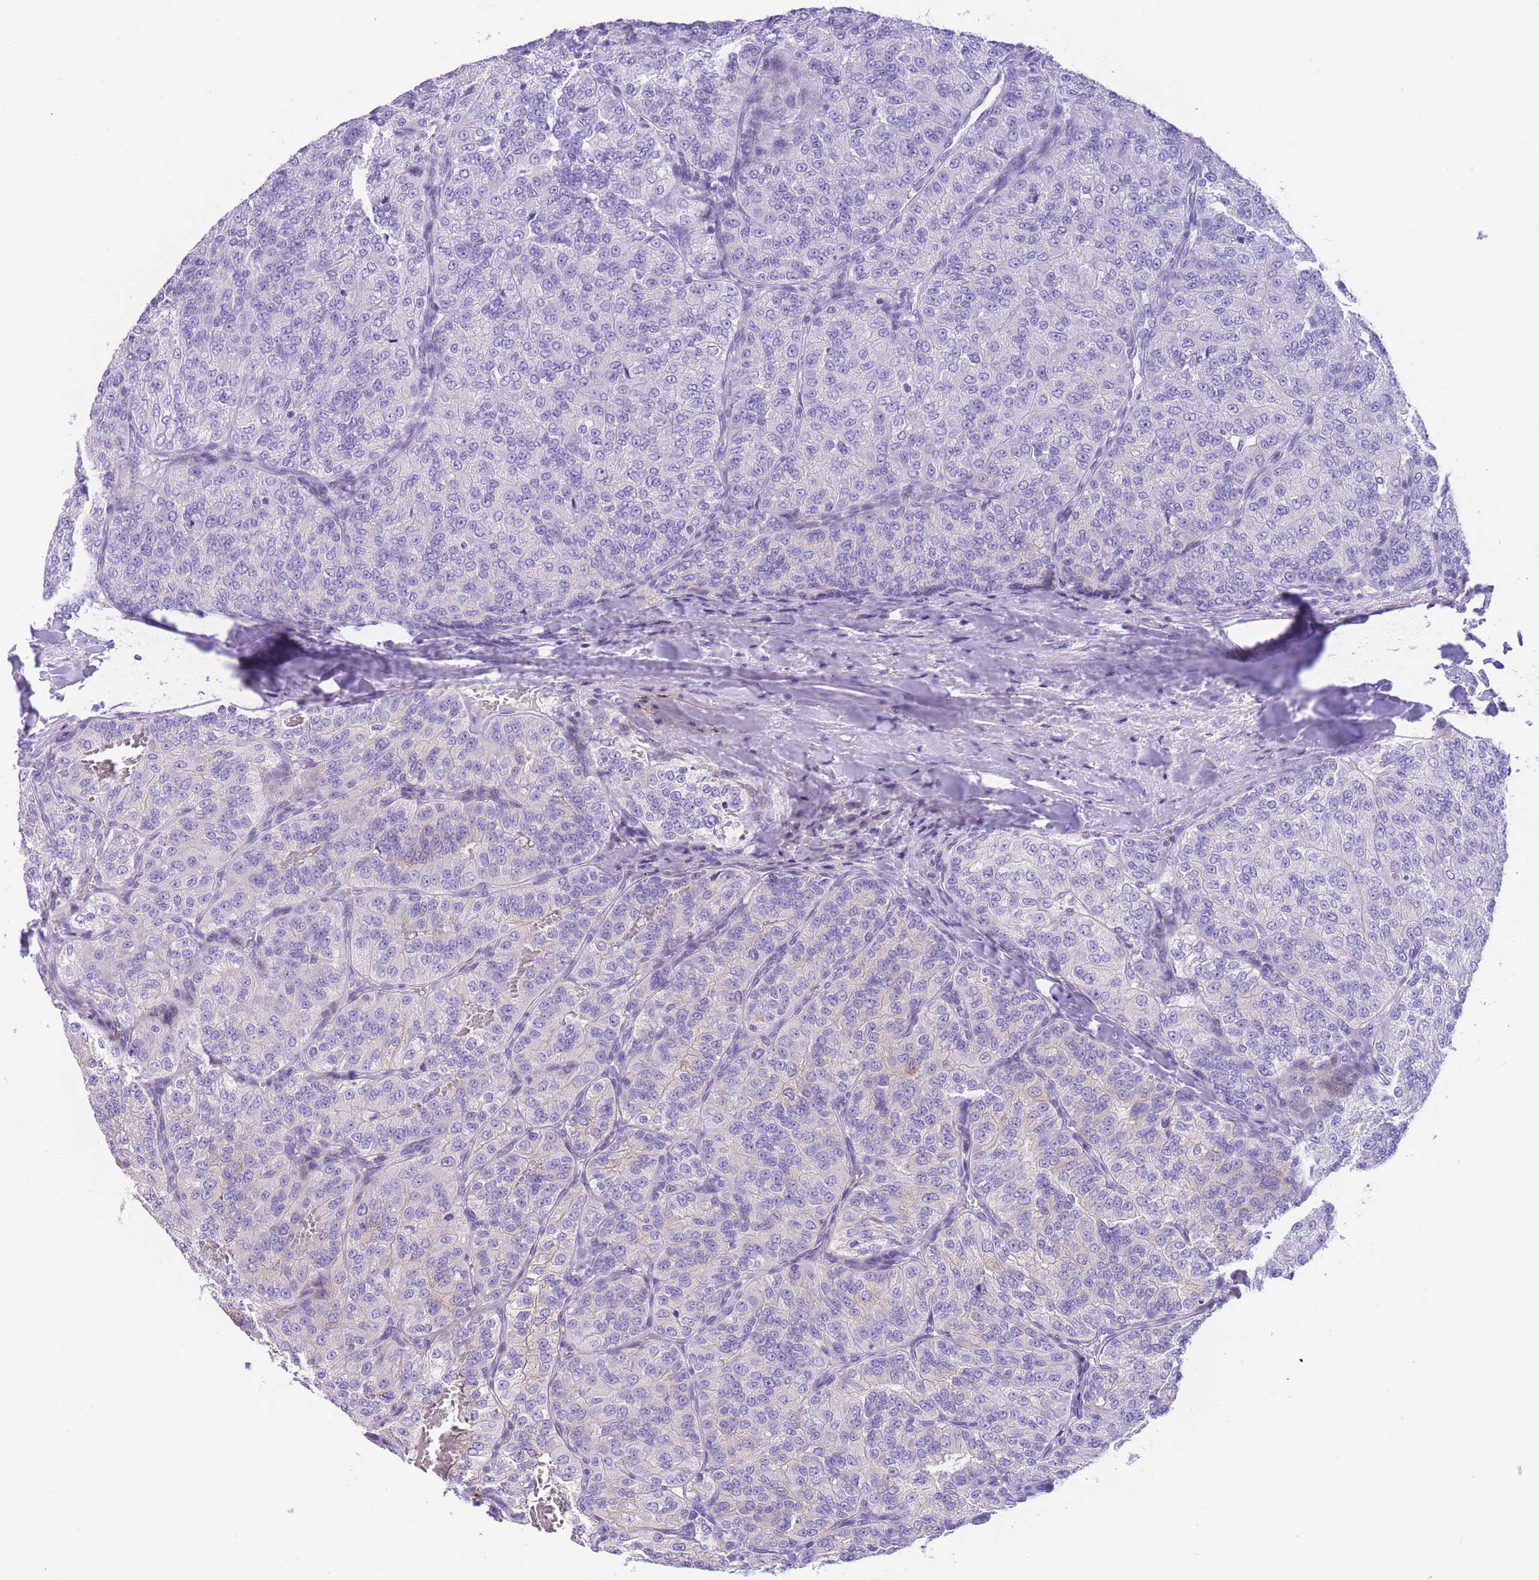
{"staining": {"intensity": "negative", "quantity": "none", "location": "none"}, "tissue": "renal cancer", "cell_type": "Tumor cells", "image_type": "cancer", "snomed": [{"axis": "morphology", "description": "Adenocarcinoma, NOS"}, {"axis": "topography", "description": "Kidney"}], "caption": "Protein analysis of renal adenocarcinoma displays no significant positivity in tumor cells.", "gene": "TIFAB", "patient": {"sex": "female", "age": 63}}